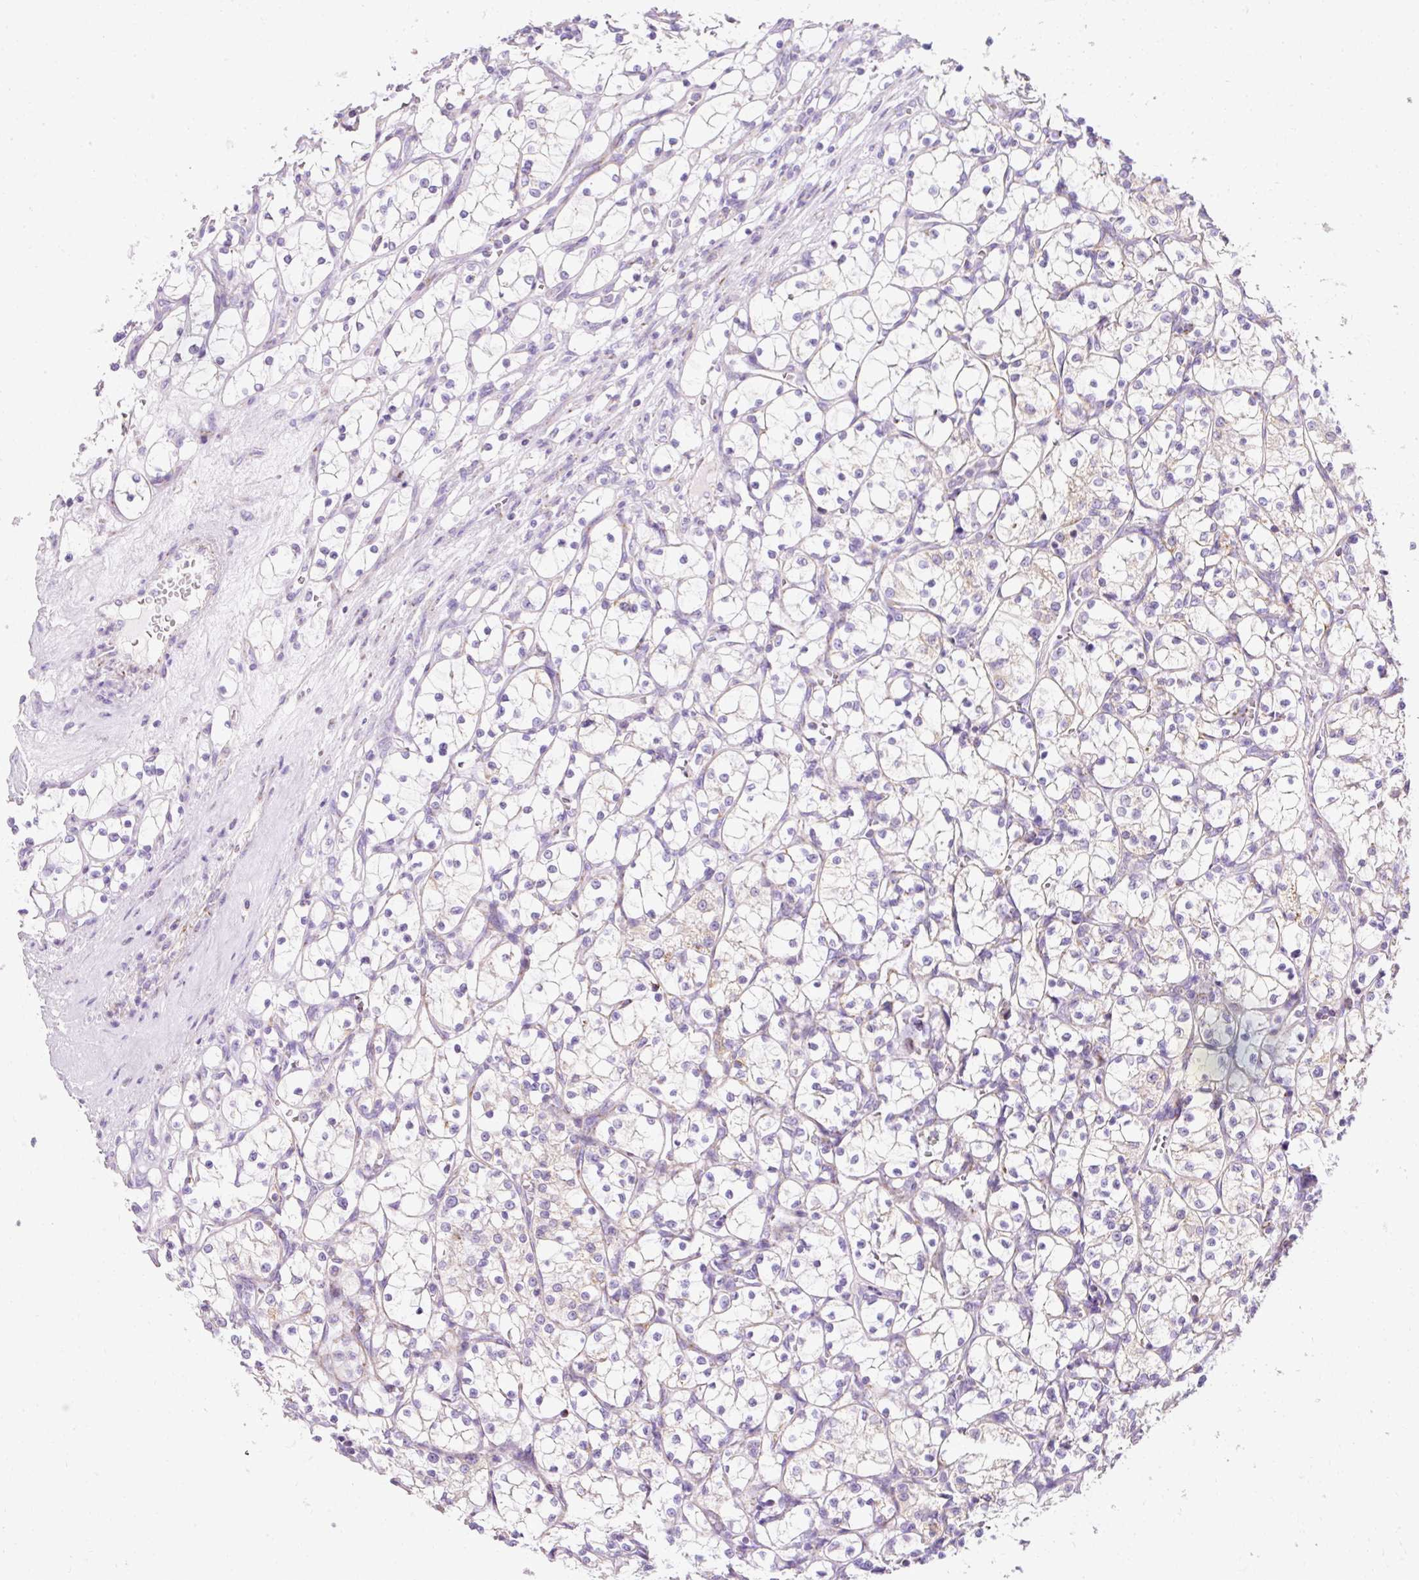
{"staining": {"intensity": "weak", "quantity": "<25%", "location": "cytoplasmic/membranous"}, "tissue": "renal cancer", "cell_type": "Tumor cells", "image_type": "cancer", "snomed": [{"axis": "morphology", "description": "Adenocarcinoma, NOS"}, {"axis": "topography", "description": "Kidney"}], "caption": "Renal cancer (adenocarcinoma) stained for a protein using IHC displays no staining tumor cells.", "gene": "PLPP2", "patient": {"sex": "female", "age": 69}}